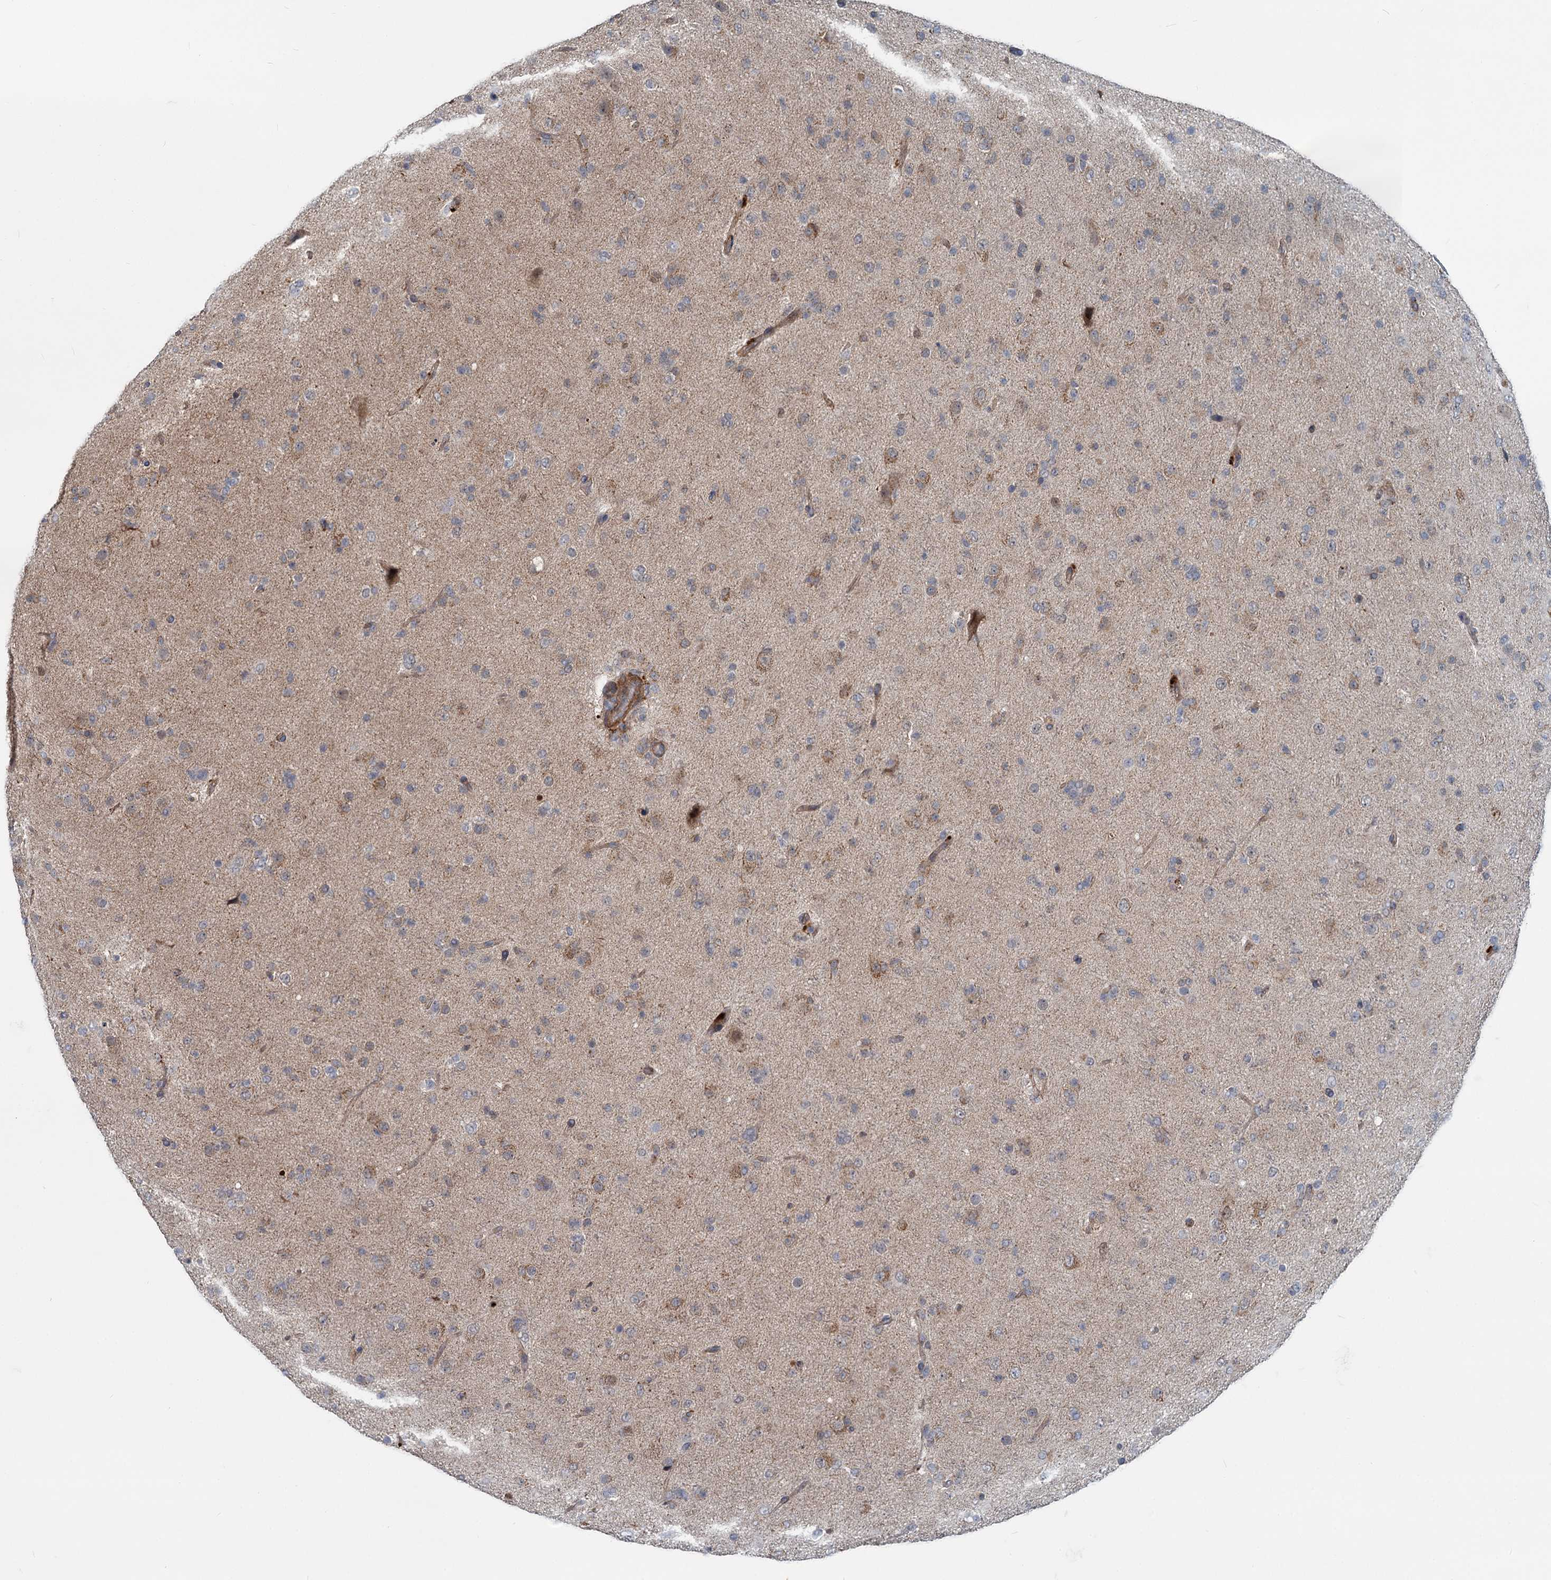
{"staining": {"intensity": "weak", "quantity": "<25%", "location": "cytoplasmic/membranous"}, "tissue": "glioma", "cell_type": "Tumor cells", "image_type": "cancer", "snomed": [{"axis": "morphology", "description": "Glioma, malignant, Low grade"}, {"axis": "topography", "description": "Brain"}], "caption": "Glioma stained for a protein using immunohistochemistry (IHC) demonstrates no expression tumor cells.", "gene": "ADCY2", "patient": {"sex": "male", "age": 65}}